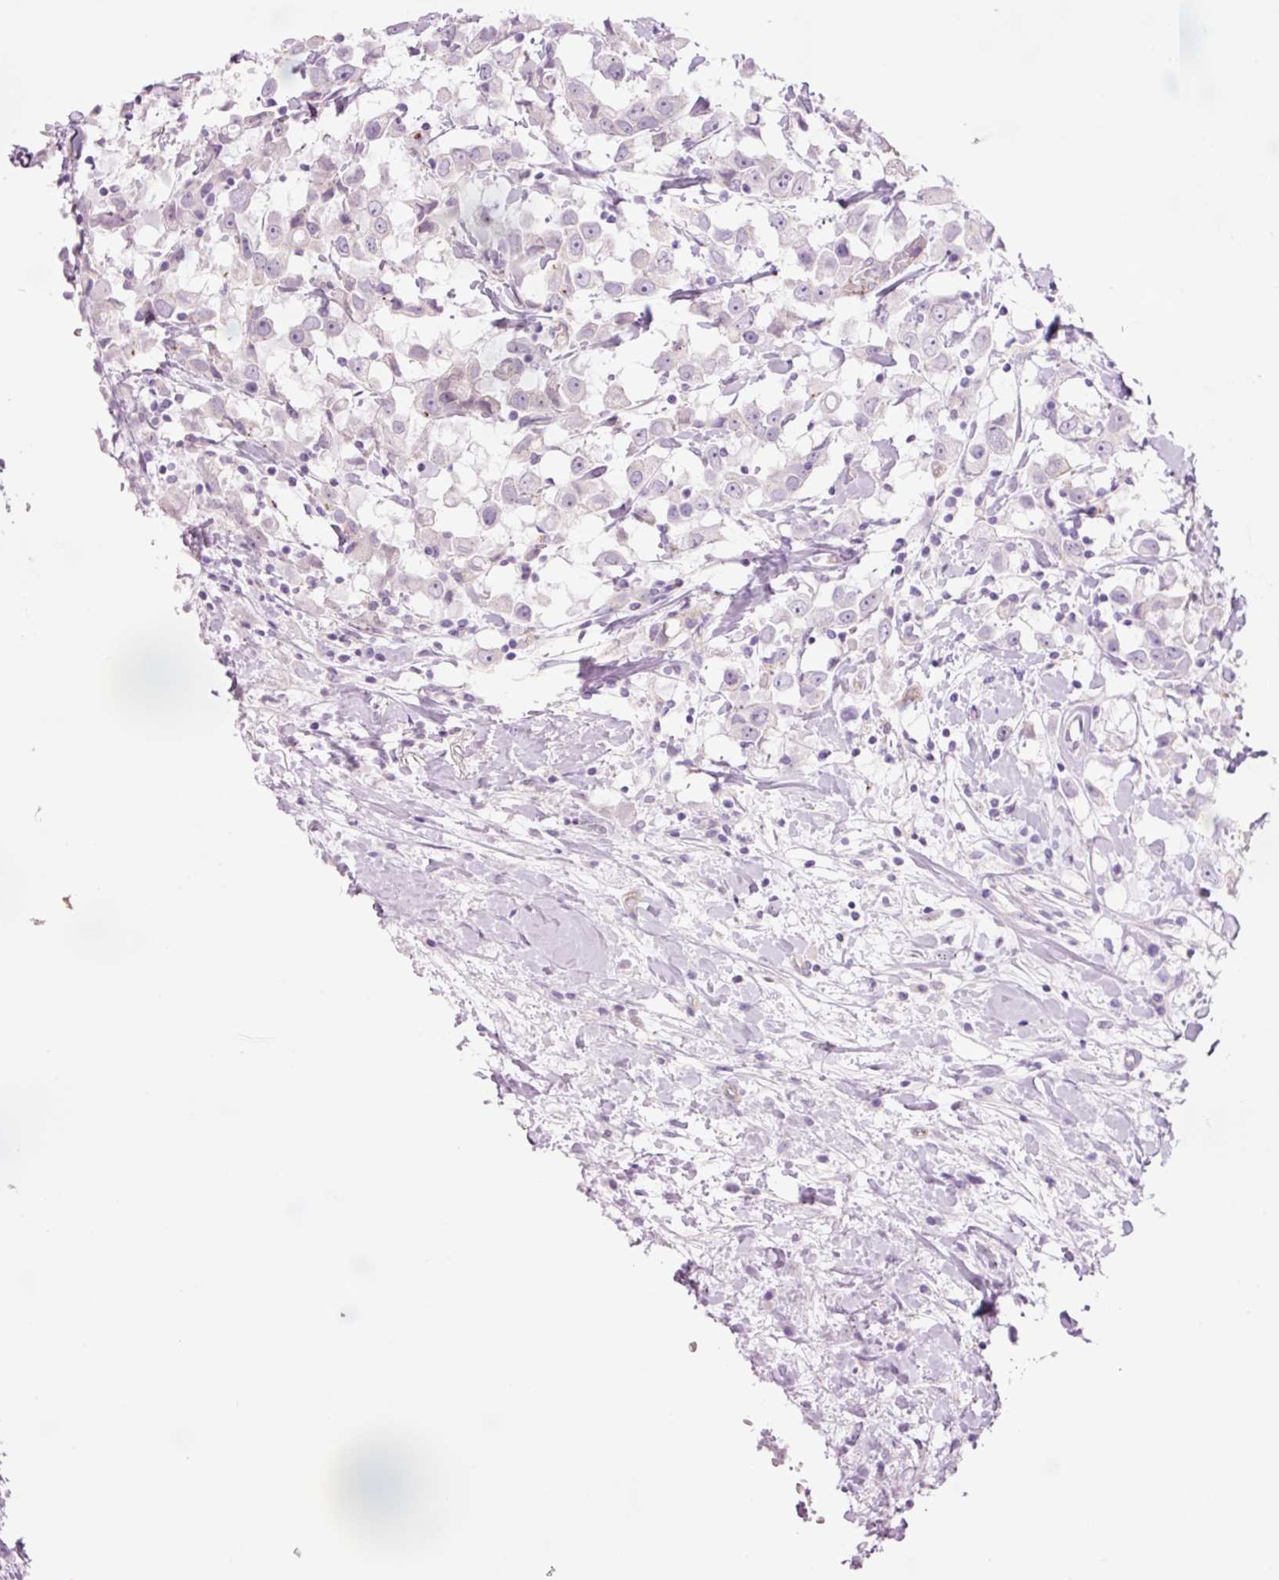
{"staining": {"intensity": "negative", "quantity": "none", "location": "none"}, "tissue": "breast cancer", "cell_type": "Tumor cells", "image_type": "cancer", "snomed": [{"axis": "morphology", "description": "Duct carcinoma"}, {"axis": "topography", "description": "Breast"}], "caption": "IHC of human breast cancer reveals no expression in tumor cells. Brightfield microscopy of immunohistochemistry (IHC) stained with DAB (brown) and hematoxylin (blue), captured at high magnification.", "gene": "HSPA4L", "patient": {"sex": "female", "age": 61}}